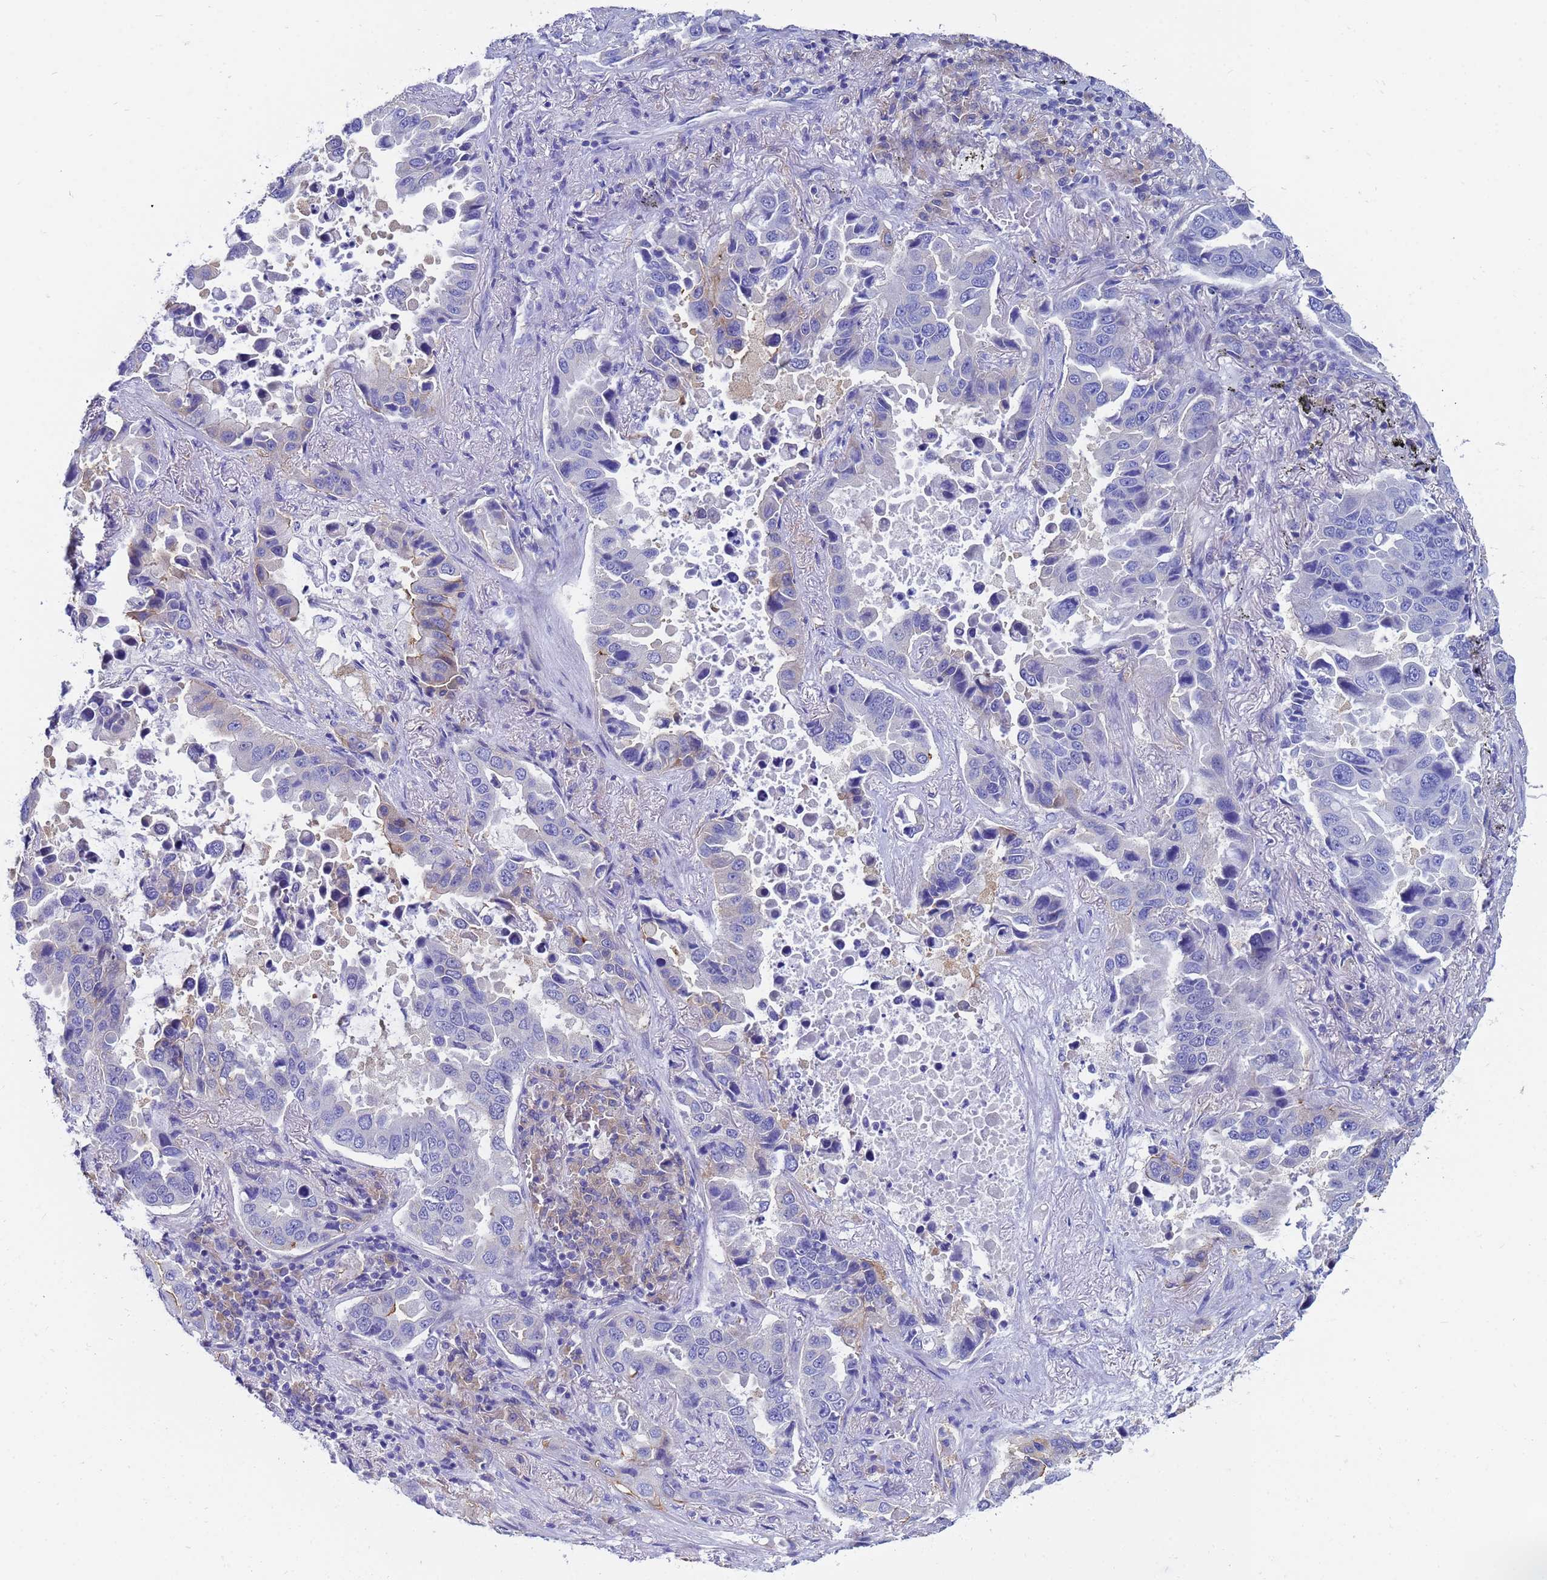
{"staining": {"intensity": "weak", "quantity": "<25%", "location": "cytoplasmic/membranous"}, "tissue": "lung cancer", "cell_type": "Tumor cells", "image_type": "cancer", "snomed": [{"axis": "morphology", "description": "Adenocarcinoma, NOS"}, {"axis": "topography", "description": "Lung"}], "caption": "Protein analysis of adenocarcinoma (lung) exhibits no significant expression in tumor cells.", "gene": "UBE2O", "patient": {"sex": "male", "age": 64}}